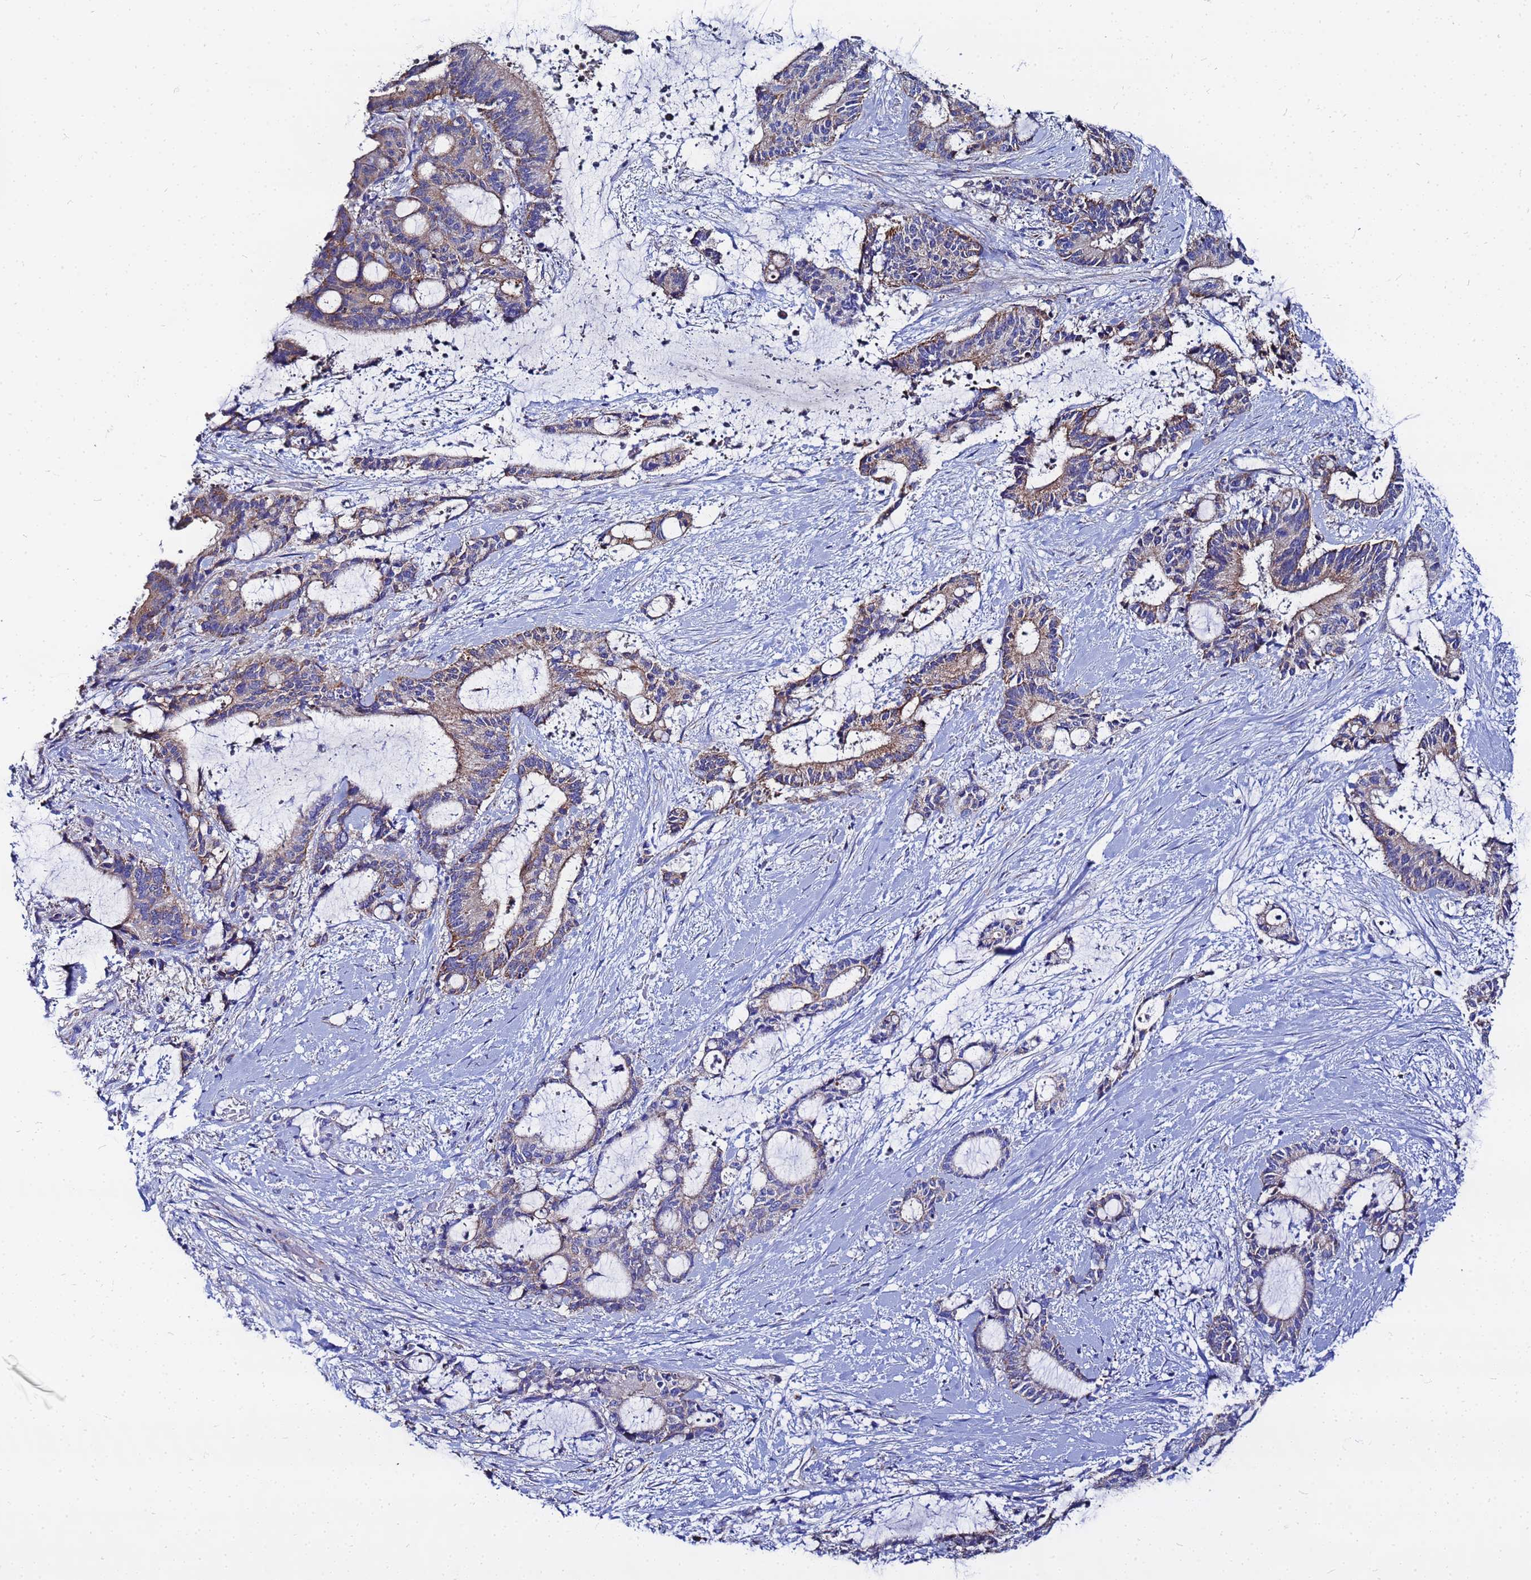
{"staining": {"intensity": "moderate", "quantity": "25%-75%", "location": "cytoplasmic/membranous"}, "tissue": "liver cancer", "cell_type": "Tumor cells", "image_type": "cancer", "snomed": [{"axis": "morphology", "description": "Normal tissue, NOS"}, {"axis": "morphology", "description": "Cholangiocarcinoma"}, {"axis": "topography", "description": "Liver"}, {"axis": "topography", "description": "Peripheral nerve tissue"}], "caption": "This is a micrograph of immunohistochemistry staining of liver cancer, which shows moderate positivity in the cytoplasmic/membranous of tumor cells.", "gene": "FAHD2A", "patient": {"sex": "female", "age": 73}}